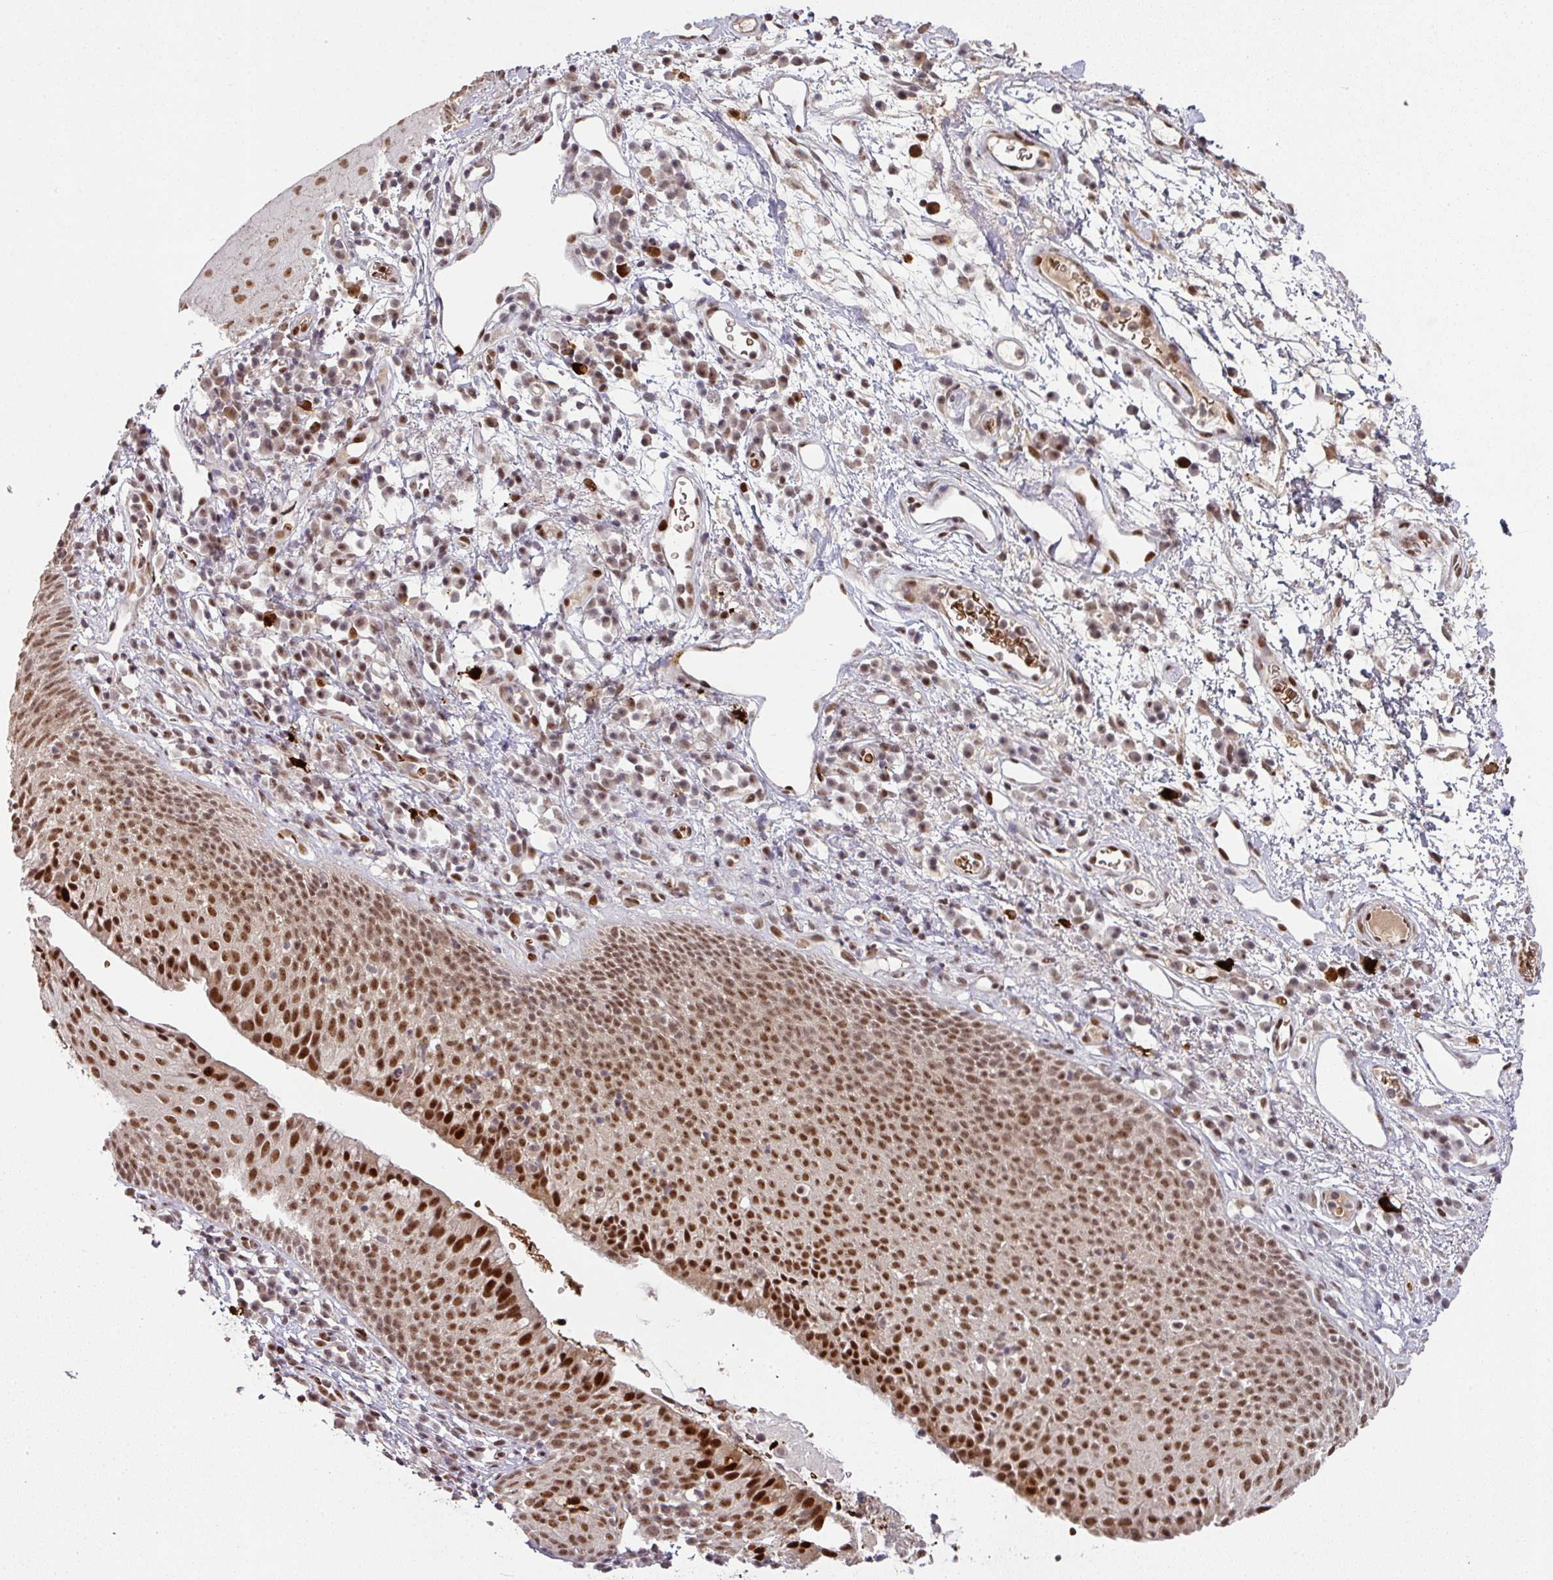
{"staining": {"intensity": "moderate", "quantity": ">75%", "location": "nuclear"}, "tissue": "nasopharynx", "cell_type": "Respiratory epithelial cells", "image_type": "normal", "snomed": [{"axis": "morphology", "description": "Normal tissue, NOS"}, {"axis": "topography", "description": "Lymph node"}, {"axis": "topography", "description": "Cartilage tissue"}, {"axis": "topography", "description": "Nasopharynx"}], "caption": "A medium amount of moderate nuclear staining is present in about >75% of respiratory epithelial cells in unremarkable nasopharynx. (brown staining indicates protein expression, while blue staining denotes nuclei).", "gene": "NEIL1", "patient": {"sex": "male", "age": 63}}